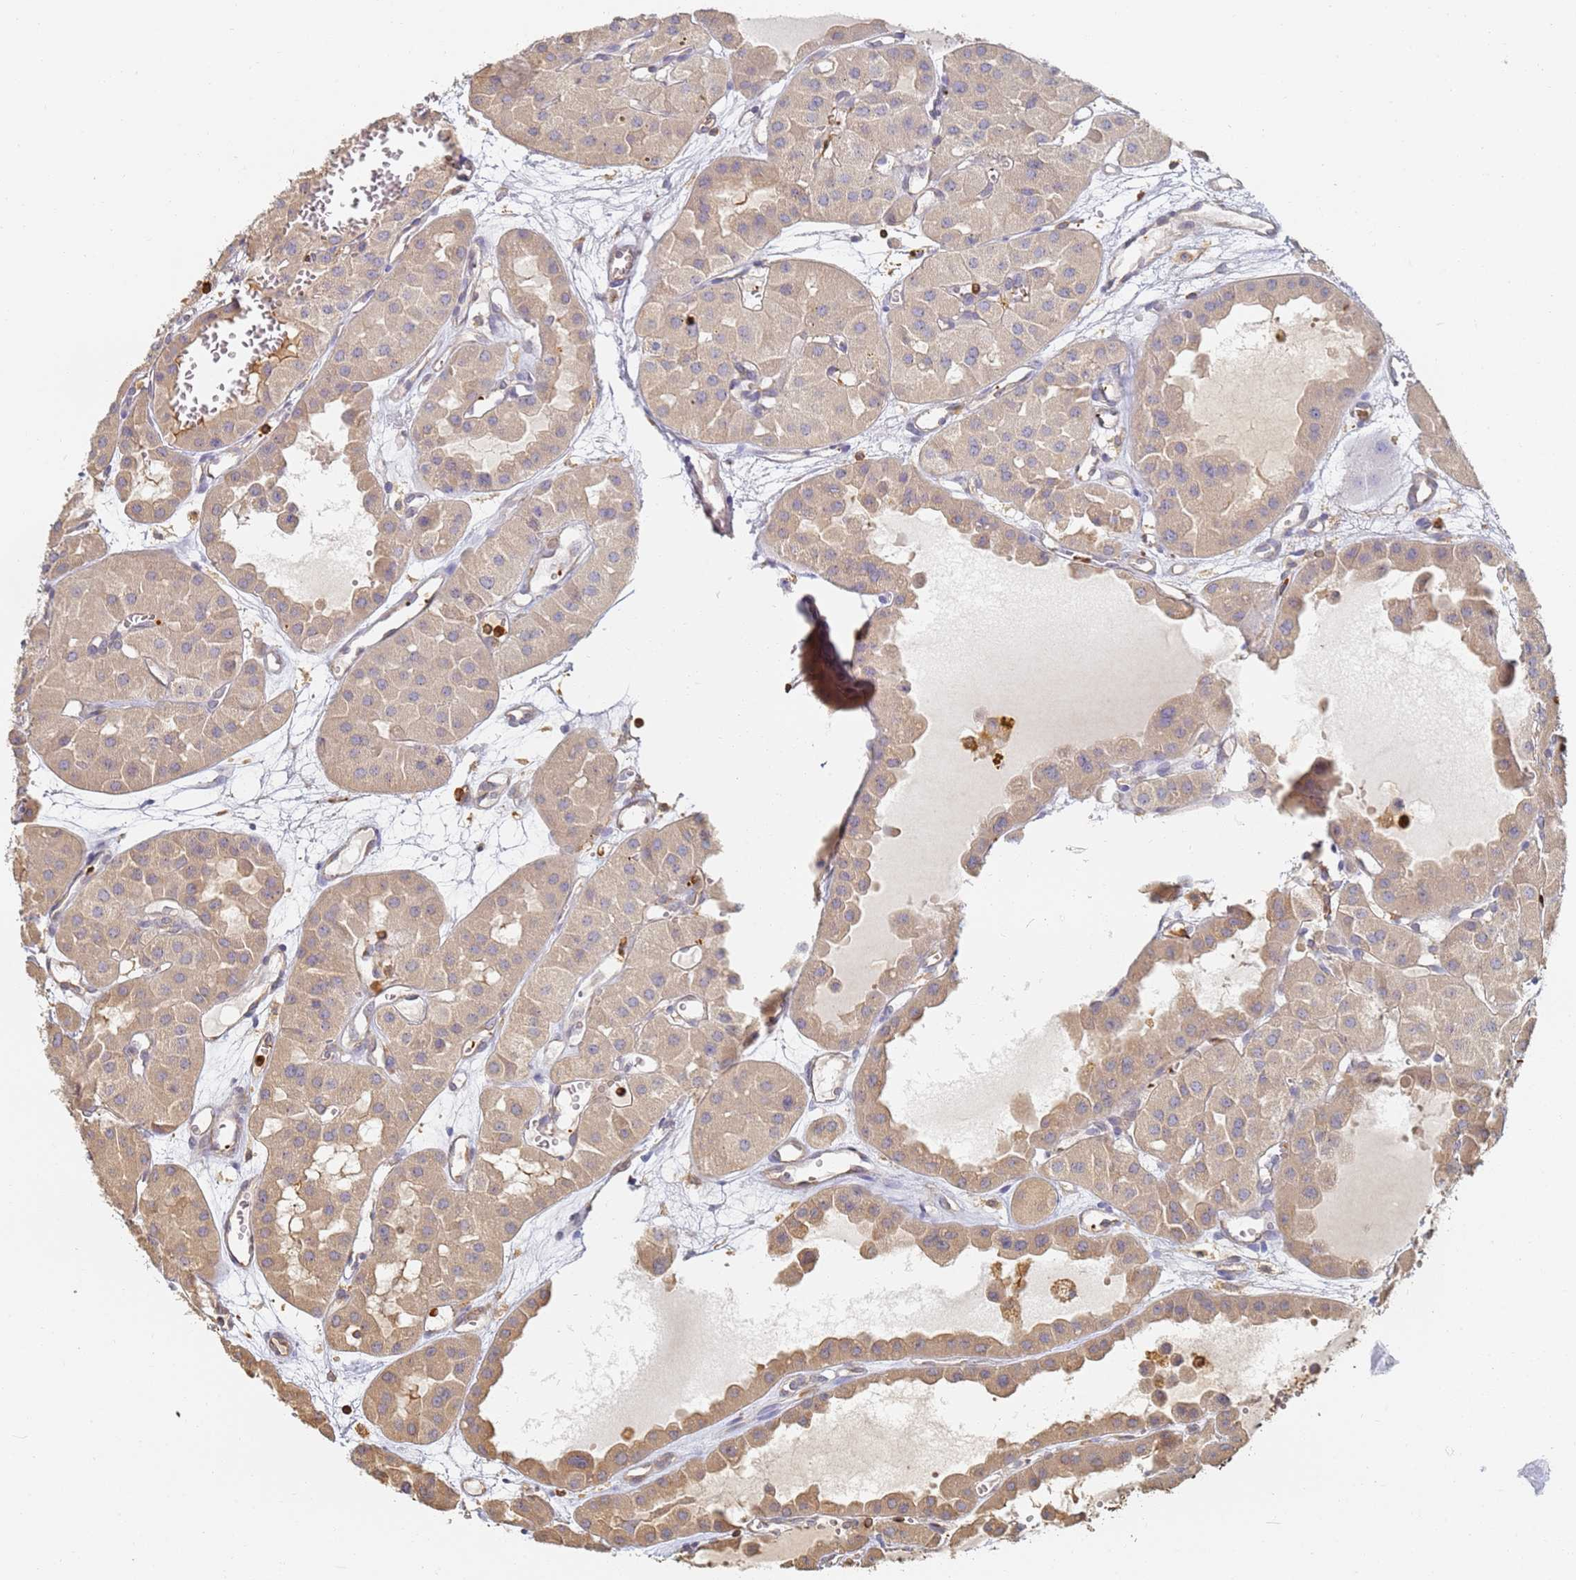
{"staining": {"intensity": "weak", "quantity": ">75%", "location": "cytoplasmic/membranous"}, "tissue": "renal cancer", "cell_type": "Tumor cells", "image_type": "cancer", "snomed": [{"axis": "morphology", "description": "Carcinoma, NOS"}, {"axis": "topography", "description": "Kidney"}], "caption": "Immunohistochemical staining of human carcinoma (renal) demonstrates weak cytoplasmic/membranous protein expression in approximately >75% of tumor cells. The staining is performed using DAB brown chromogen to label protein expression. The nuclei are counter-stained blue using hematoxylin.", "gene": "BIN2", "patient": {"sex": "female", "age": 75}}